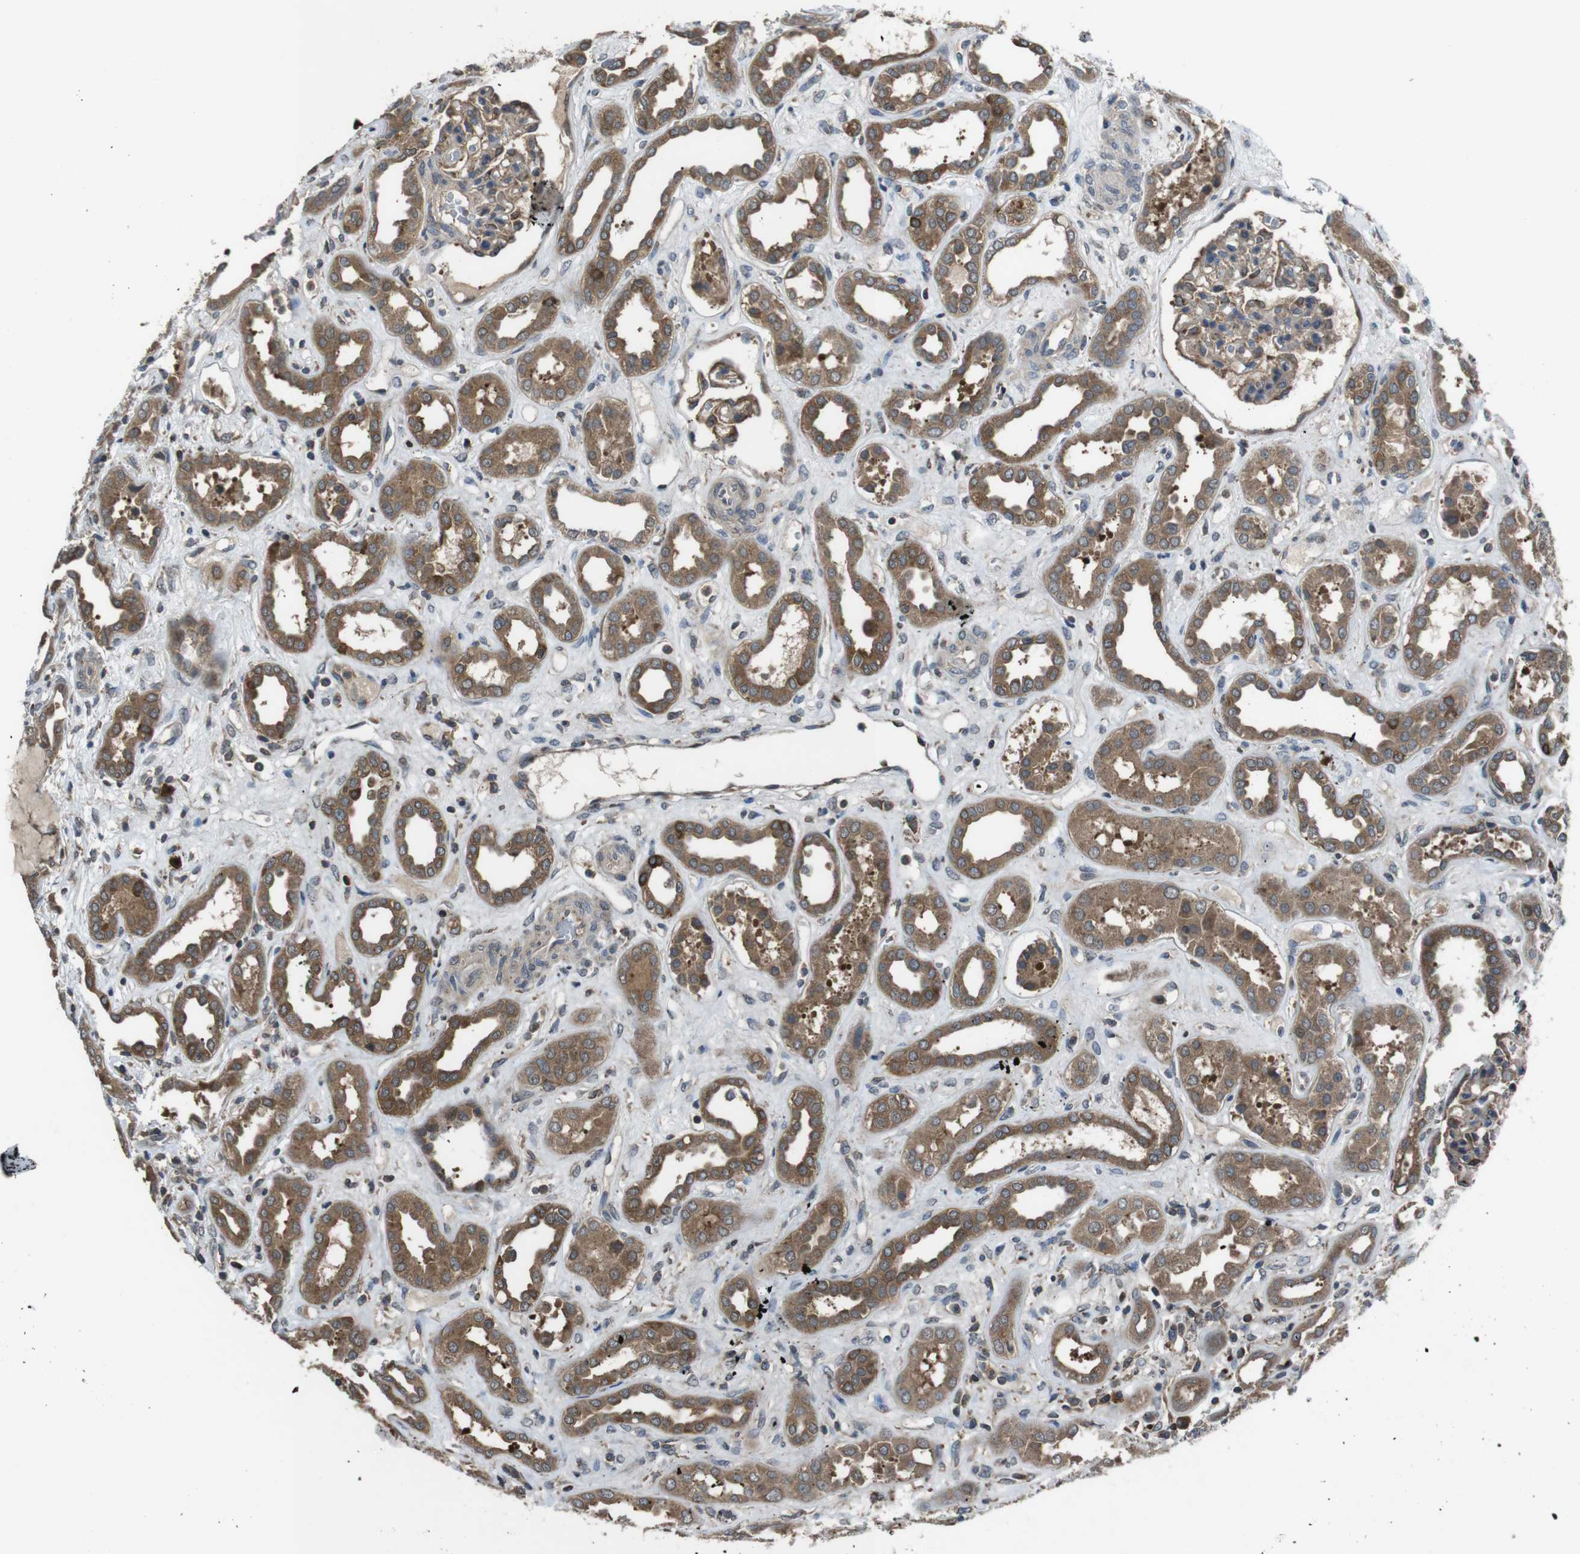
{"staining": {"intensity": "moderate", "quantity": ">75%", "location": "cytoplasmic/membranous"}, "tissue": "kidney", "cell_type": "Cells in glomeruli", "image_type": "normal", "snomed": [{"axis": "morphology", "description": "Normal tissue, NOS"}, {"axis": "topography", "description": "Kidney"}], "caption": "A medium amount of moderate cytoplasmic/membranous positivity is seen in about >75% of cells in glomeruli in normal kidney.", "gene": "SLC22A23", "patient": {"sex": "male", "age": 59}}